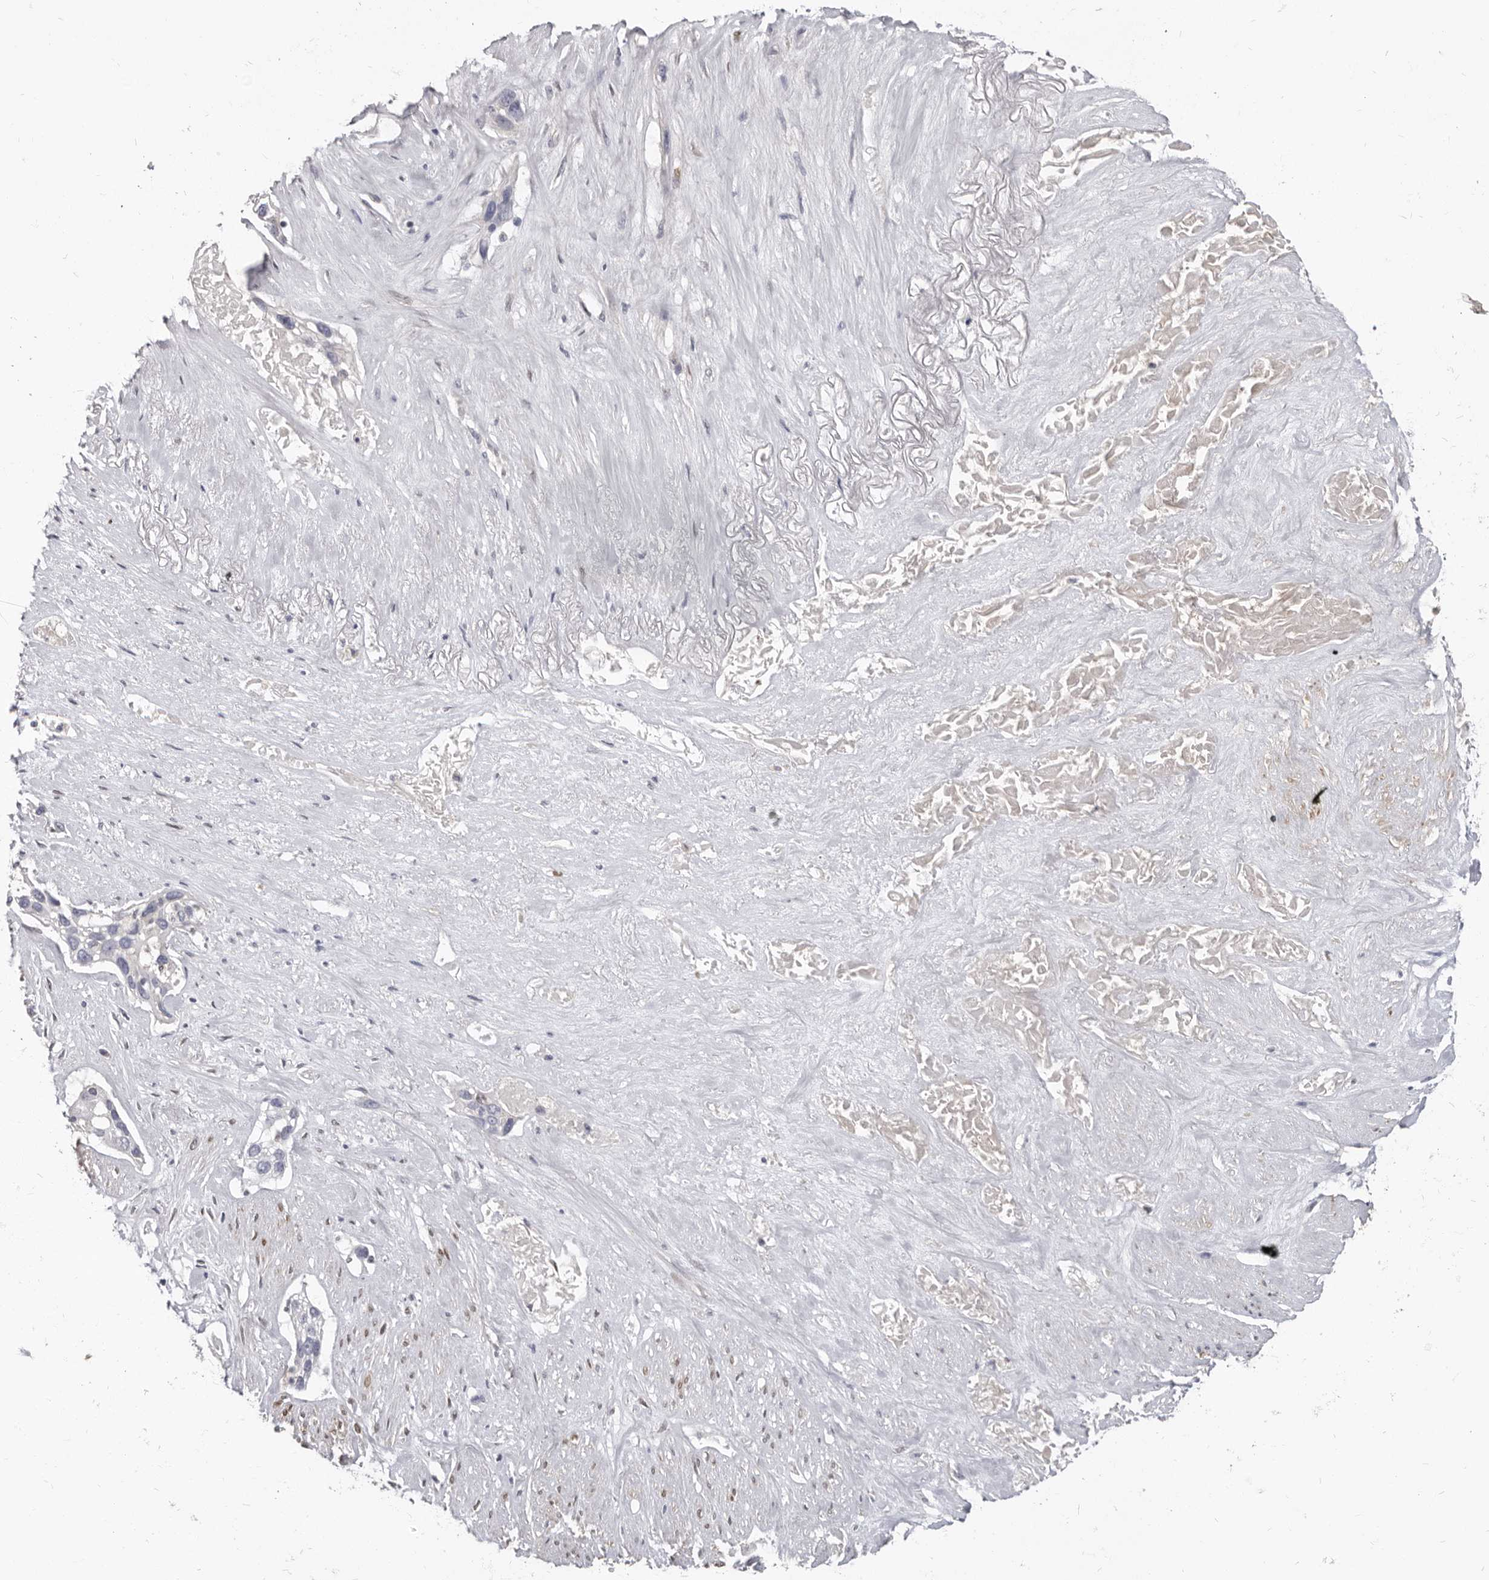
{"staining": {"intensity": "negative", "quantity": "none", "location": "none"}, "tissue": "pancreatic cancer", "cell_type": "Tumor cells", "image_type": "cancer", "snomed": [{"axis": "morphology", "description": "Adenocarcinoma, NOS"}, {"axis": "topography", "description": "Pancreas"}], "caption": "An image of human adenocarcinoma (pancreatic) is negative for staining in tumor cells. (DAB IHC visualized using brightfield microscopy, high magnification).", "gene": "MRGPRF", "patient": {"sex": "female", "age": 60}}